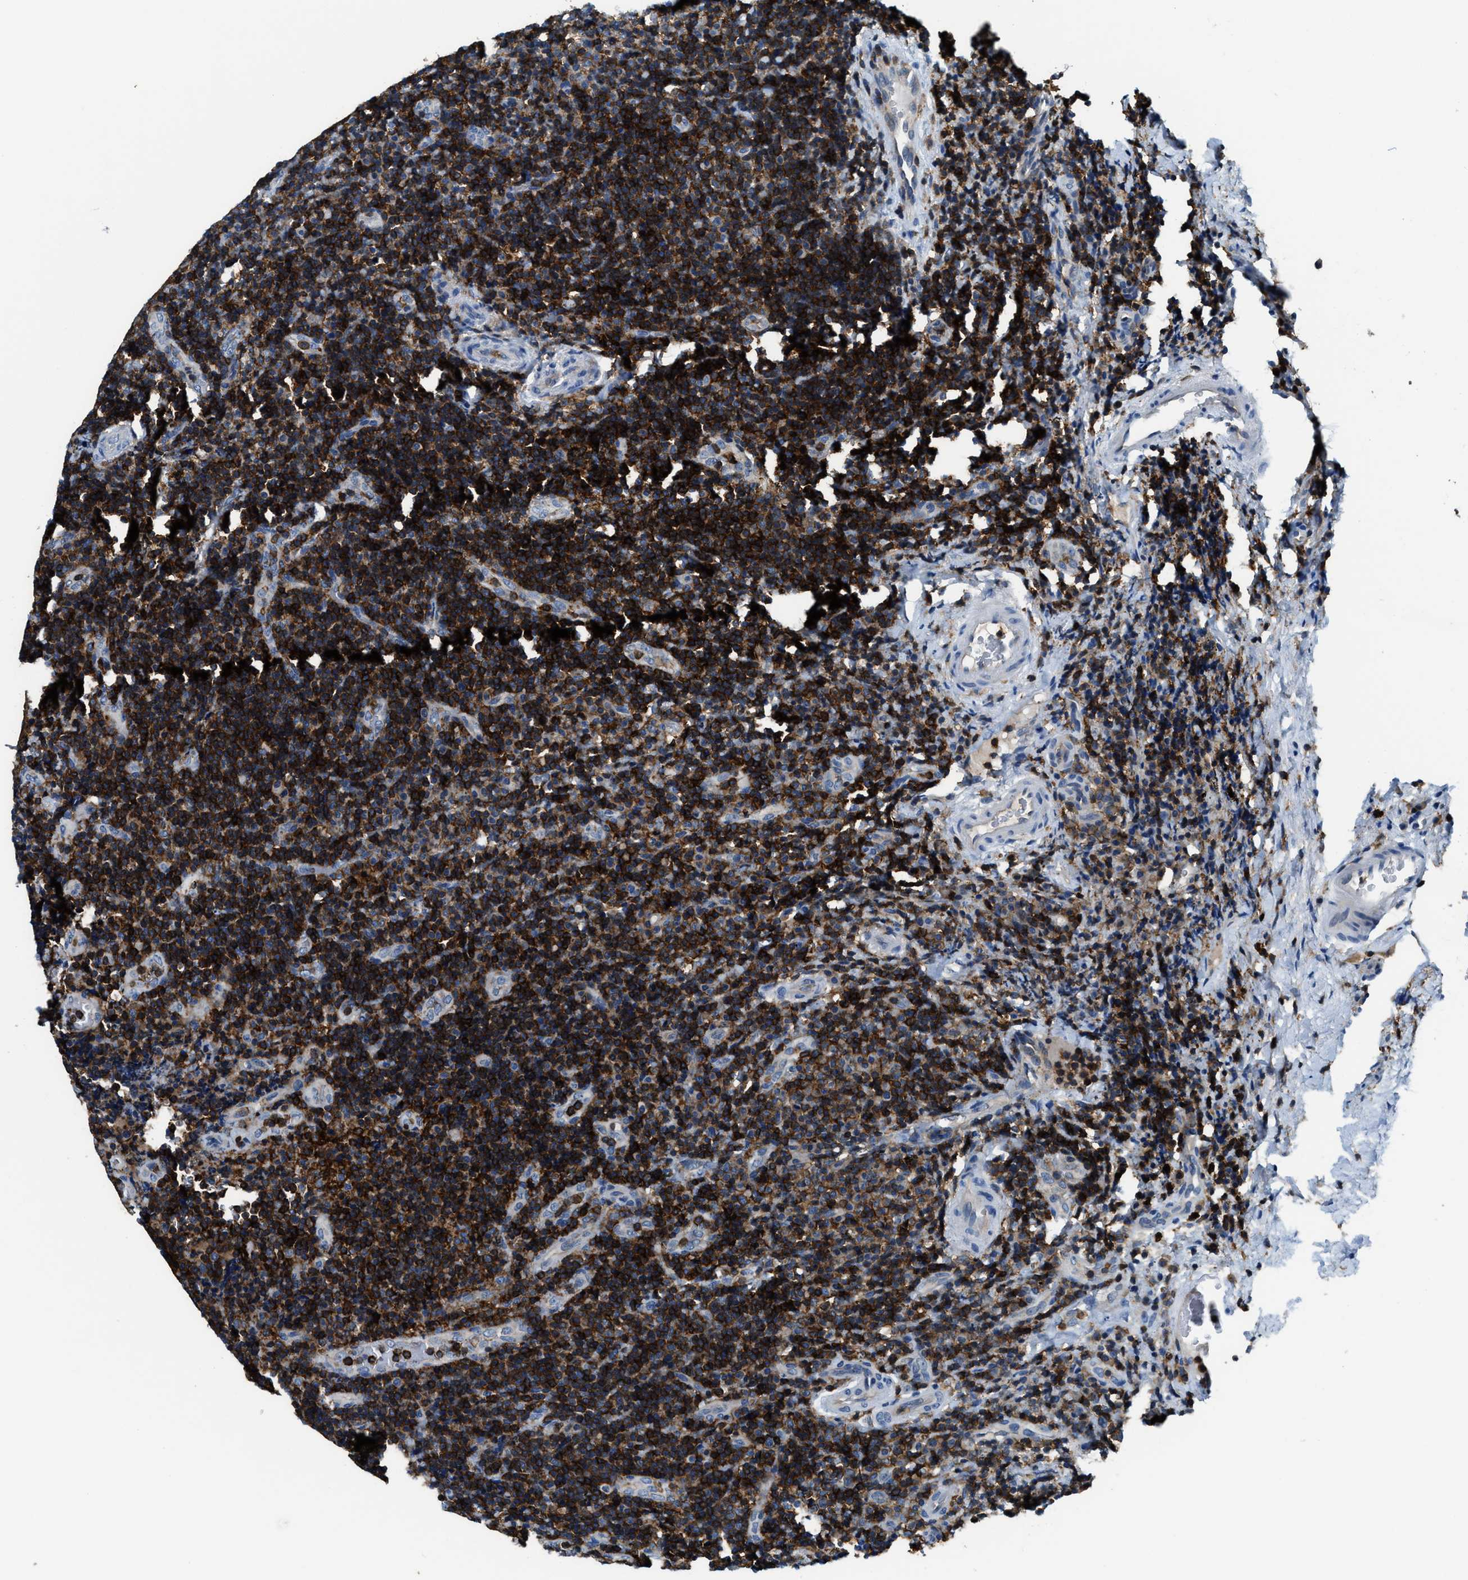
{"staining": {"intensity": "strong", "quantity": ">75%", "location": "cytoplasmic/membranous"}, "tissue": "lymphoma", "cell_type": "Tumor cells", "image_type": "cancer", "snomed": [{"axis": "morphology", "description": "Malignant lymphoma, non-Hodgkin's type, High grade"}, {"axis": "topography", "description": "Tonsil"}], "caption": "IHC of malignant lymphoma, non-Hodgkin's type (high-grade) reveals high levels of strong cytoplasmic/membranous expression in approximately >75% of tumor cells.", "gene": "MYO1G", "patient": {"sex": "female", "age": 36}}